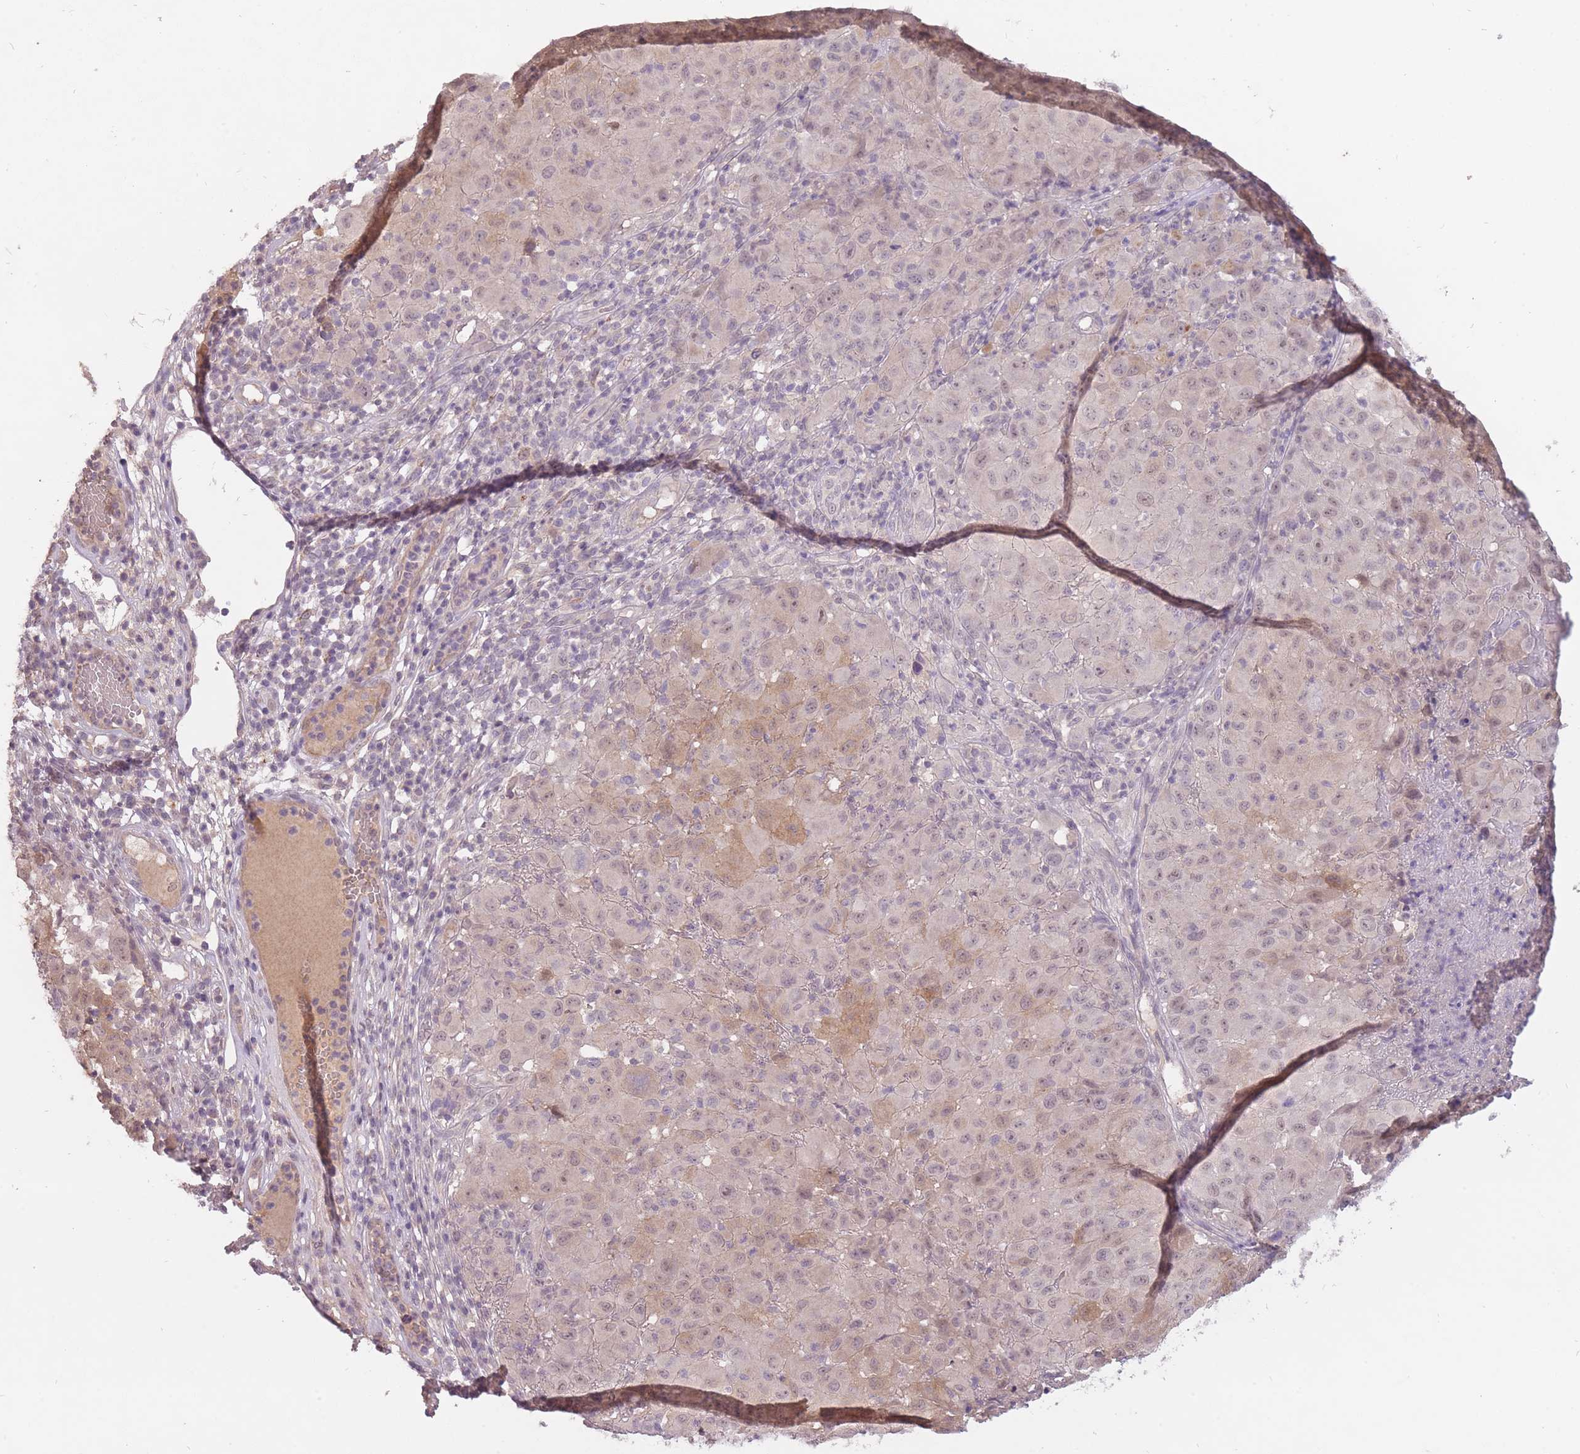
{"staining": {"intensity": "weak", "quantity": "25%-75%", "location": "cytoplasmic/membranous,nuclear"}, "tissue": "melanoma", "cell_type": "Tumor cells", "image_type": "cancer", "snomed": [{"axis": "morphology", "description": "Malignant melanoma, NOS"}, {"axis": "topography", "description": "Skin"}], "caption": "Malignant melanoma was stained to show a protein in brown. There is low levels of weak cytoplasmic/membranous and nuclear staining in about 25%-75% of tumor cells.", "gene": "LRATD2", "patient": {"sex": "male", "age": 73}}